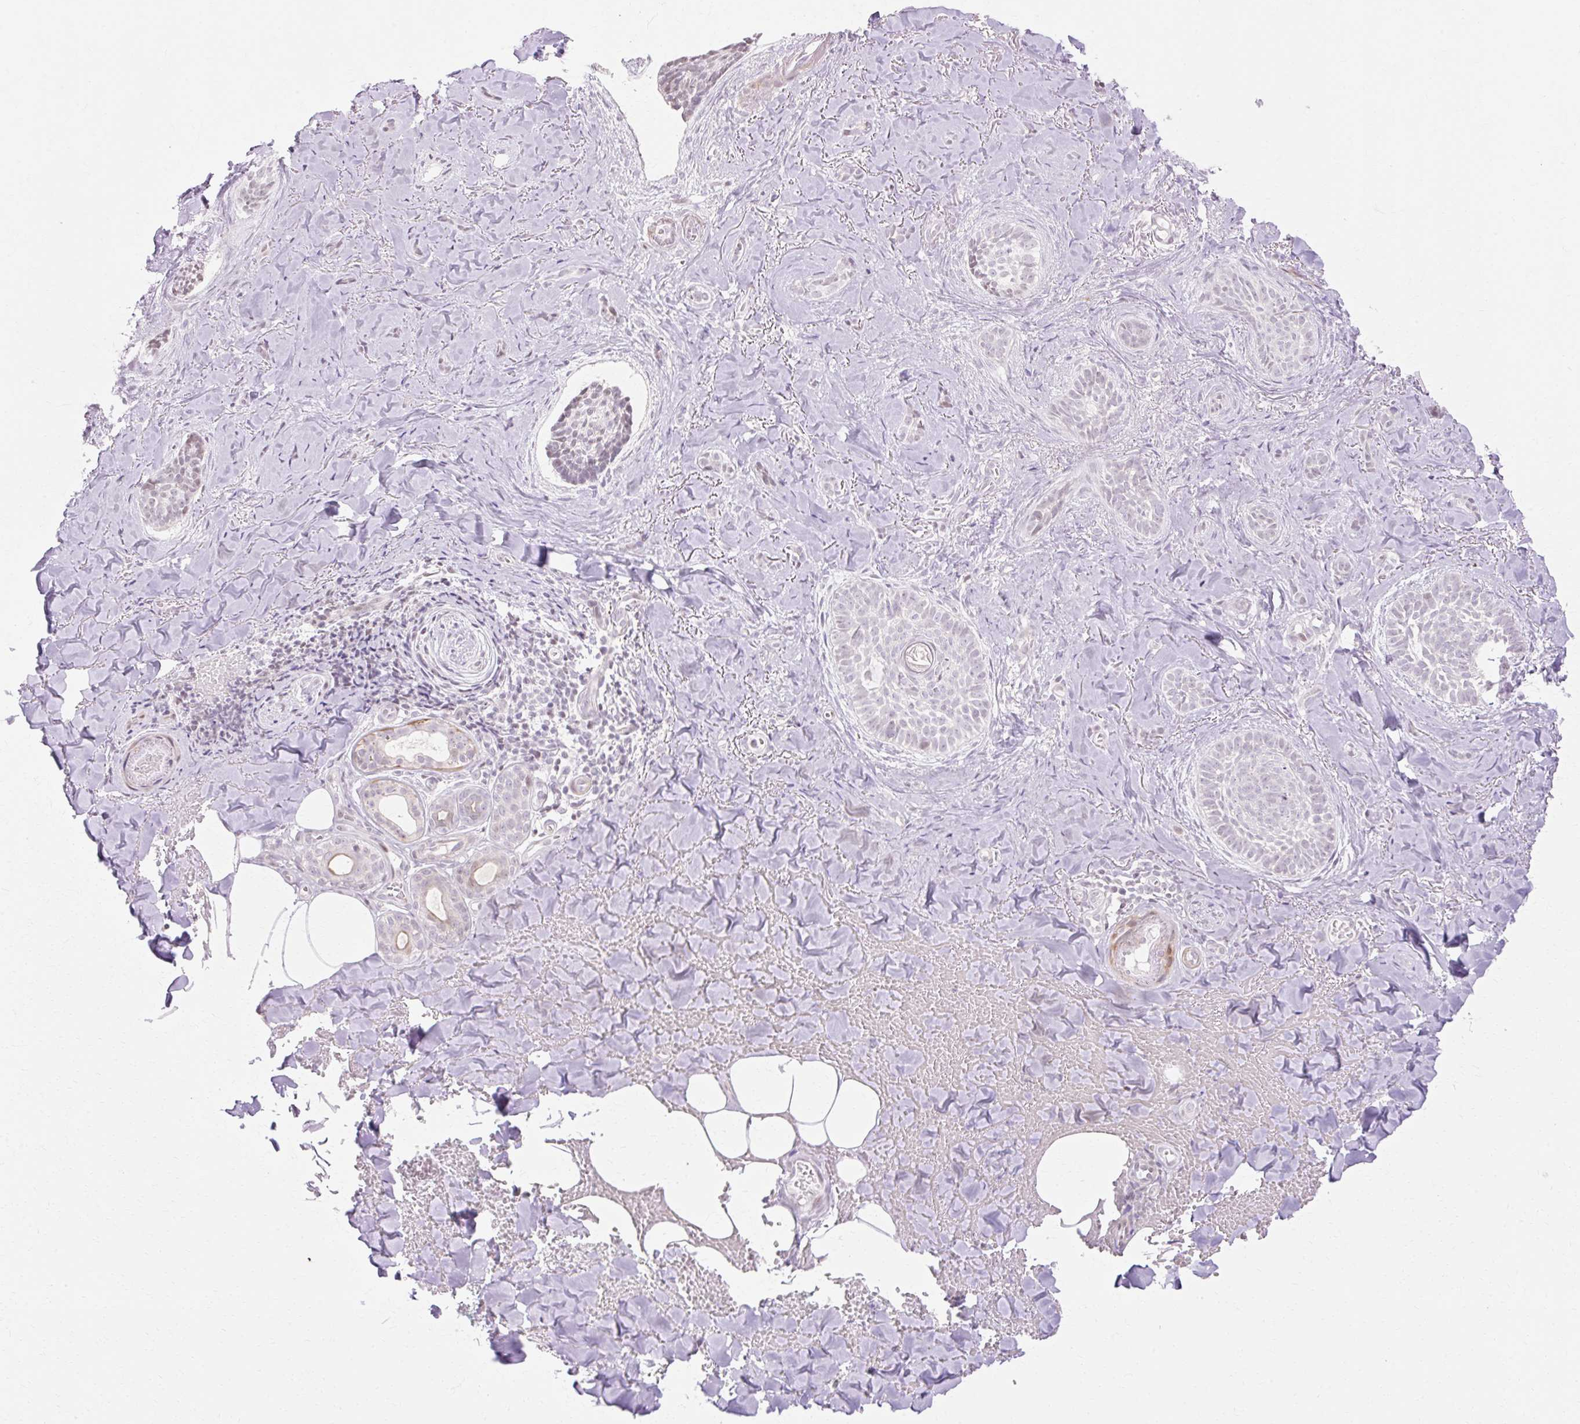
{"staining": {"intensity": "negative", "quantity": "none", "location": "none"}, "tissue": "skin cancer", "cell_type": "Tumor cells", "image_type": "cancer", "snomed": [{"axis": "morphology", "description": "Basal cell carcinoma"}, {"axis": "topography", "description": "Skin"}], "caption": "Immunohistochemical staining of human skin cancer displays no significant positivity in tumor cells.", "gene": "C3orf49", "patient": {"sex": "female", "age": 55}}